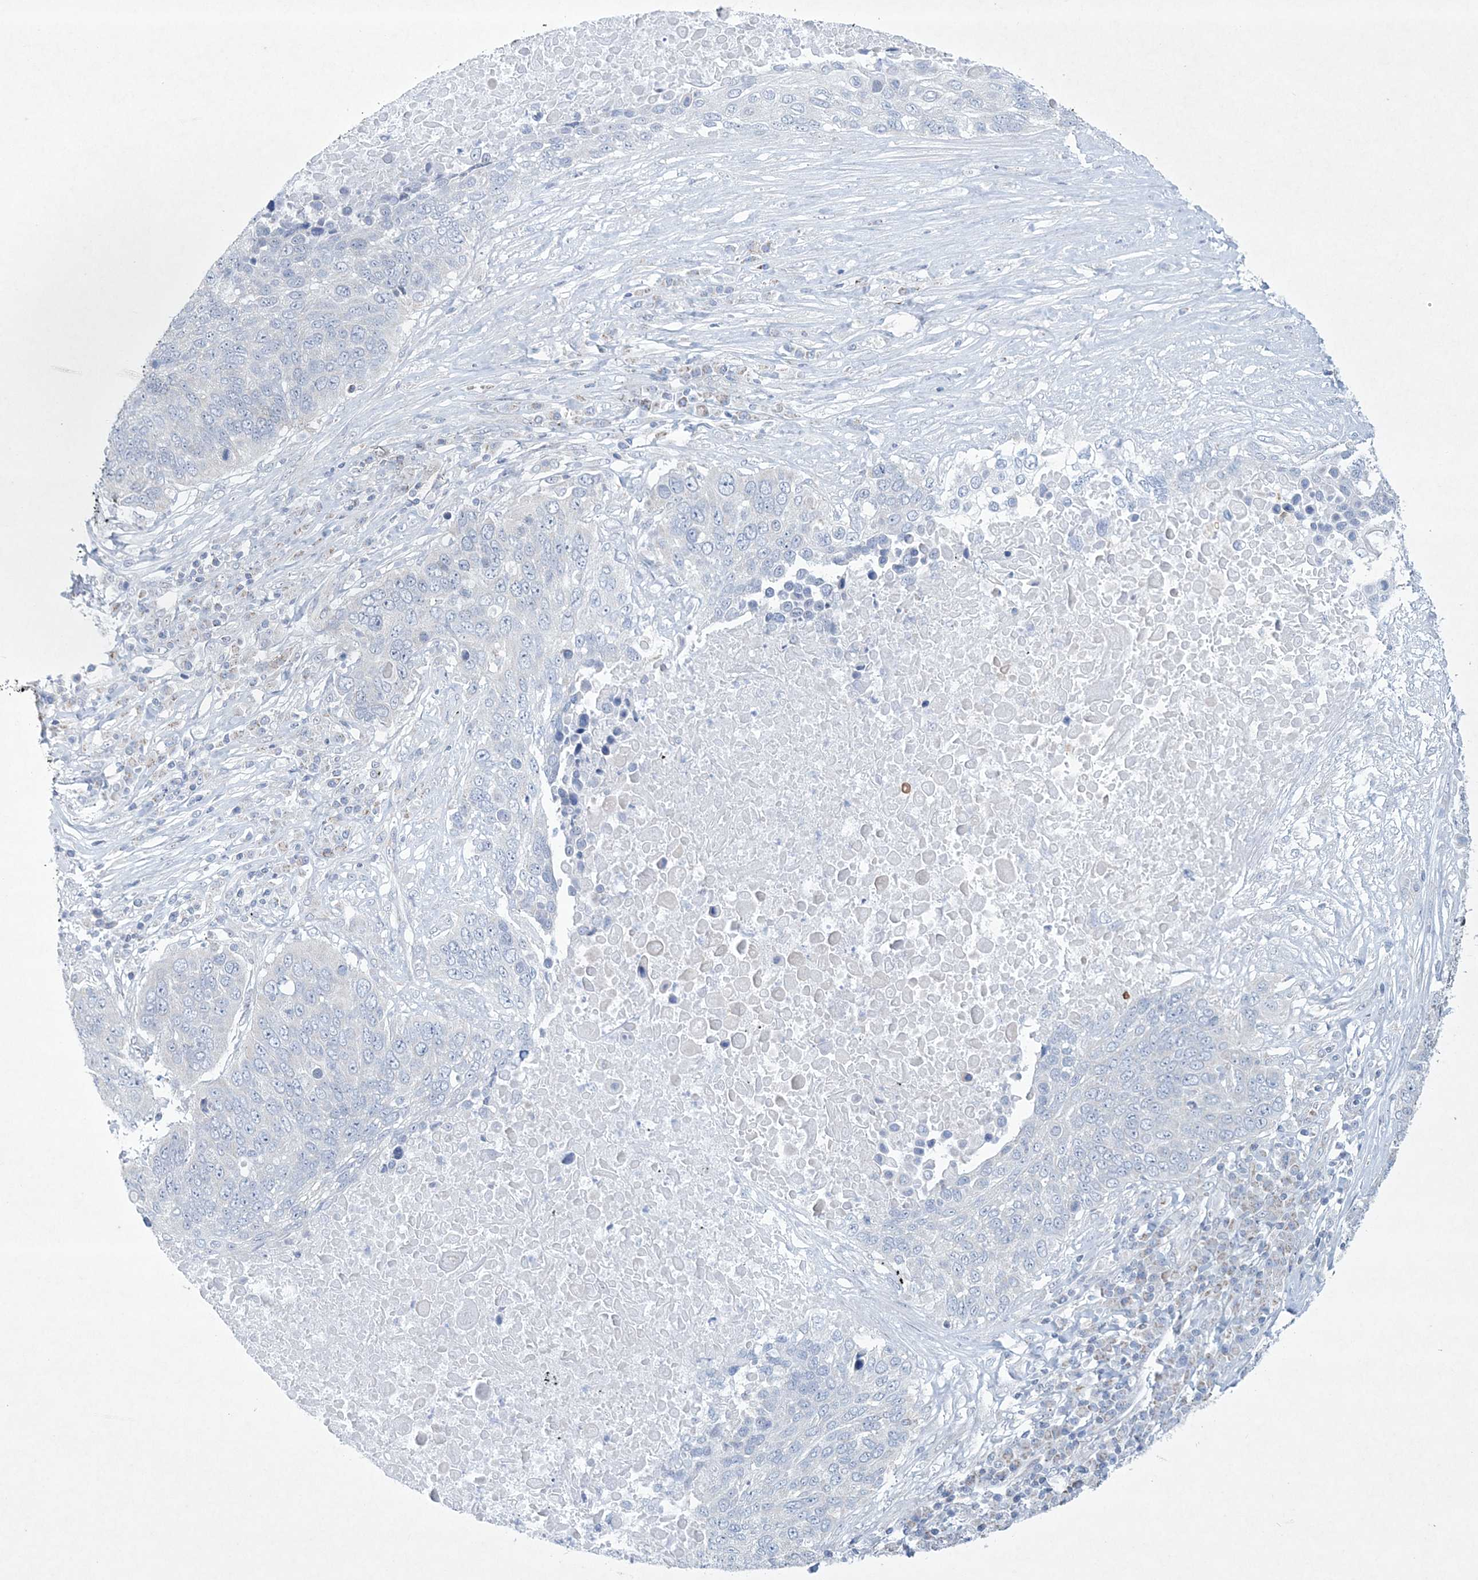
{"staining": {"intensity": "negative", "quantity": "none", "location": "none"}, "tissue": "lung cancer", "cell_type": "Tumor cells", "image_type": "cancer", "snomed": [{"axis": "morphology", "description": "Squamous cell carcinoma, NOS"}, {"axis": "topography", "description": "Lung"}], "caption": "High magnification brightfield microscopy of lung cancer stained with DAB (brown) and counterstained with hematoxylin (blue): tumor cells show no significant positivity.", "gene": "CES4A", "patient": {"sex": "male", "age": 66}}